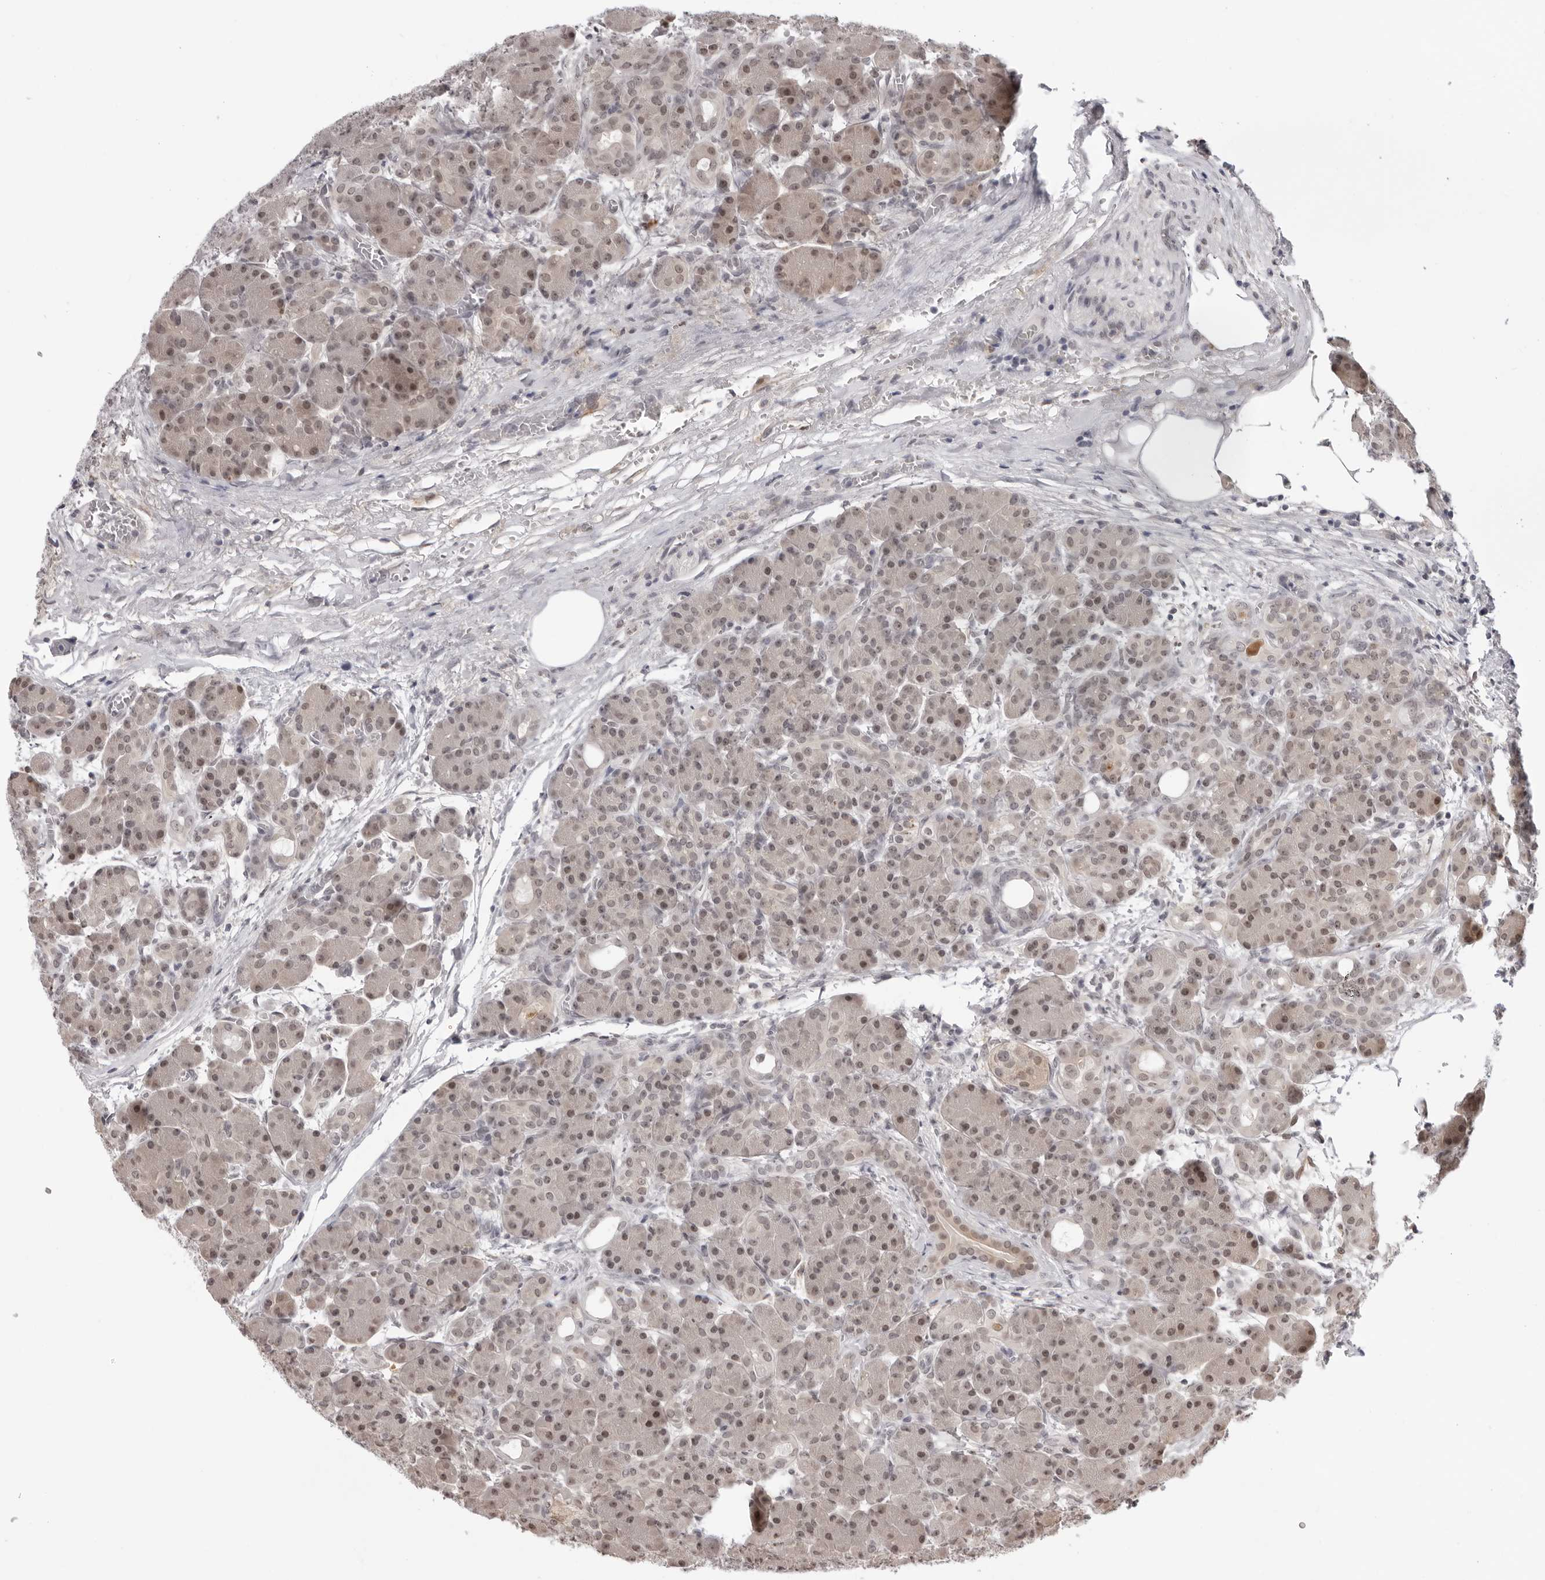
{"staining": {"intensity": "weak", "quantity": "25%-75%", "location": "nuclear"}, "tissue": "pancreas", "cell_type": "Exocrine glandular cells", "image_type": "normal", "snomed": [{"axis": "morphology", "description": "Normal tissue, NOS"}, {"axis": "topography", "description": "Pancreas"}], "caption": "A high-resolution histopathology image shows immunohistochemistry staining of normal pancreas, which reveals weak nuclear staining in about 25%-75% of exocrine glandular cells. The protein of interest is stained brown, and the nuclei are stained in blue (DAB (3,3'-diaminobenzidine) IHC with brightfield microscopy, high magnification).", "gene": "SRGAP2", "patient": {"sex": "male", "age": 63}}